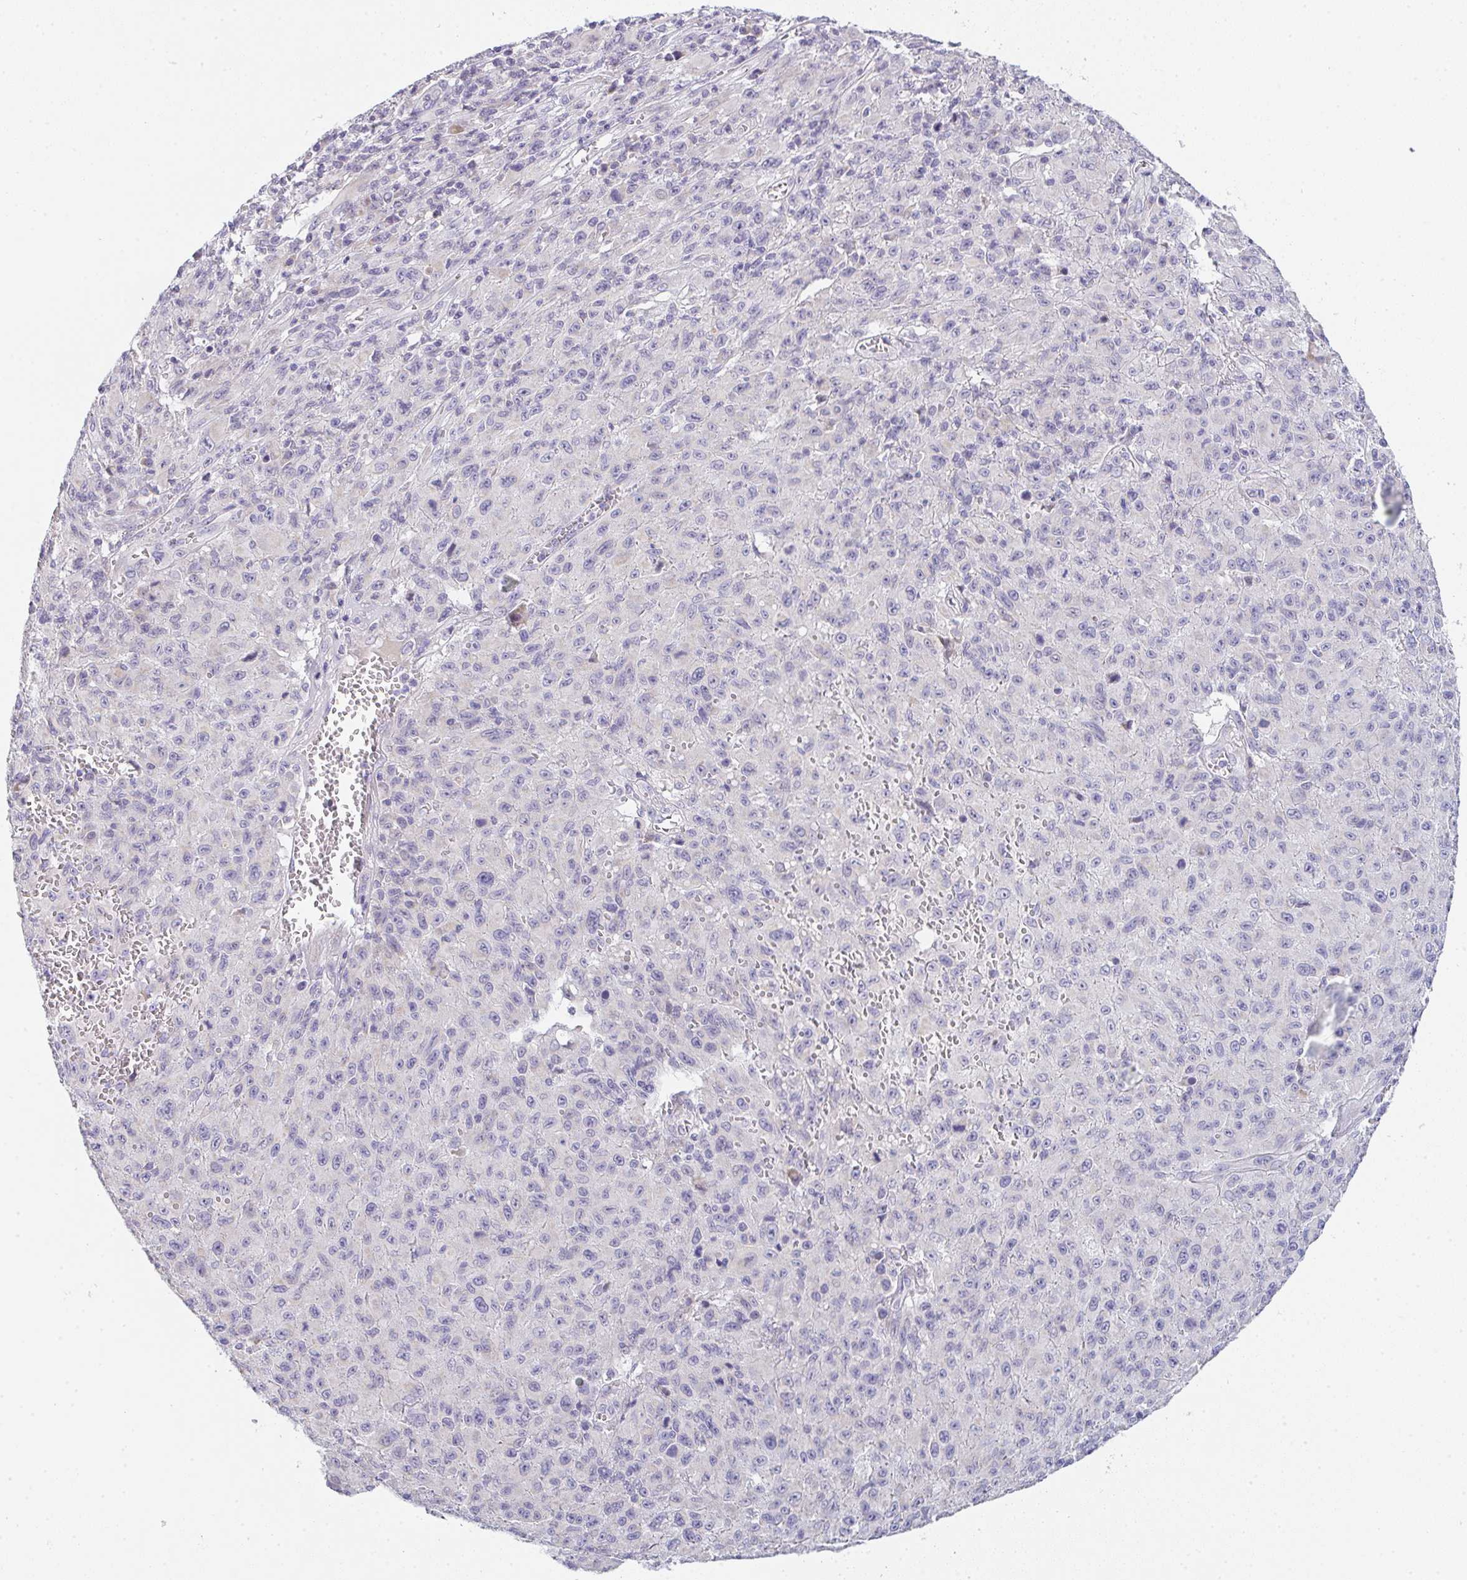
{"staining": {"intensity": "negative", "quantity": "none", "location": "none"}, "tissue": "melanoma", "cell_type": "Tumor cells", "image_type": "cancer", "snomed": [{"axis": "morphology", "description": "Malignant melanoma, NOS"}, {"axis": "topography", "description": "Skin"}], "caption": "Immunohistochemistry (IHC) micrograph of neoplastic tissue: melanoma stained with DAB (3,3'-diaminobenzidine) reveals no significant protein expression in tumor cells.", "gene": "CACNA1S", "patient": {"sex": "male", "age": 46}}